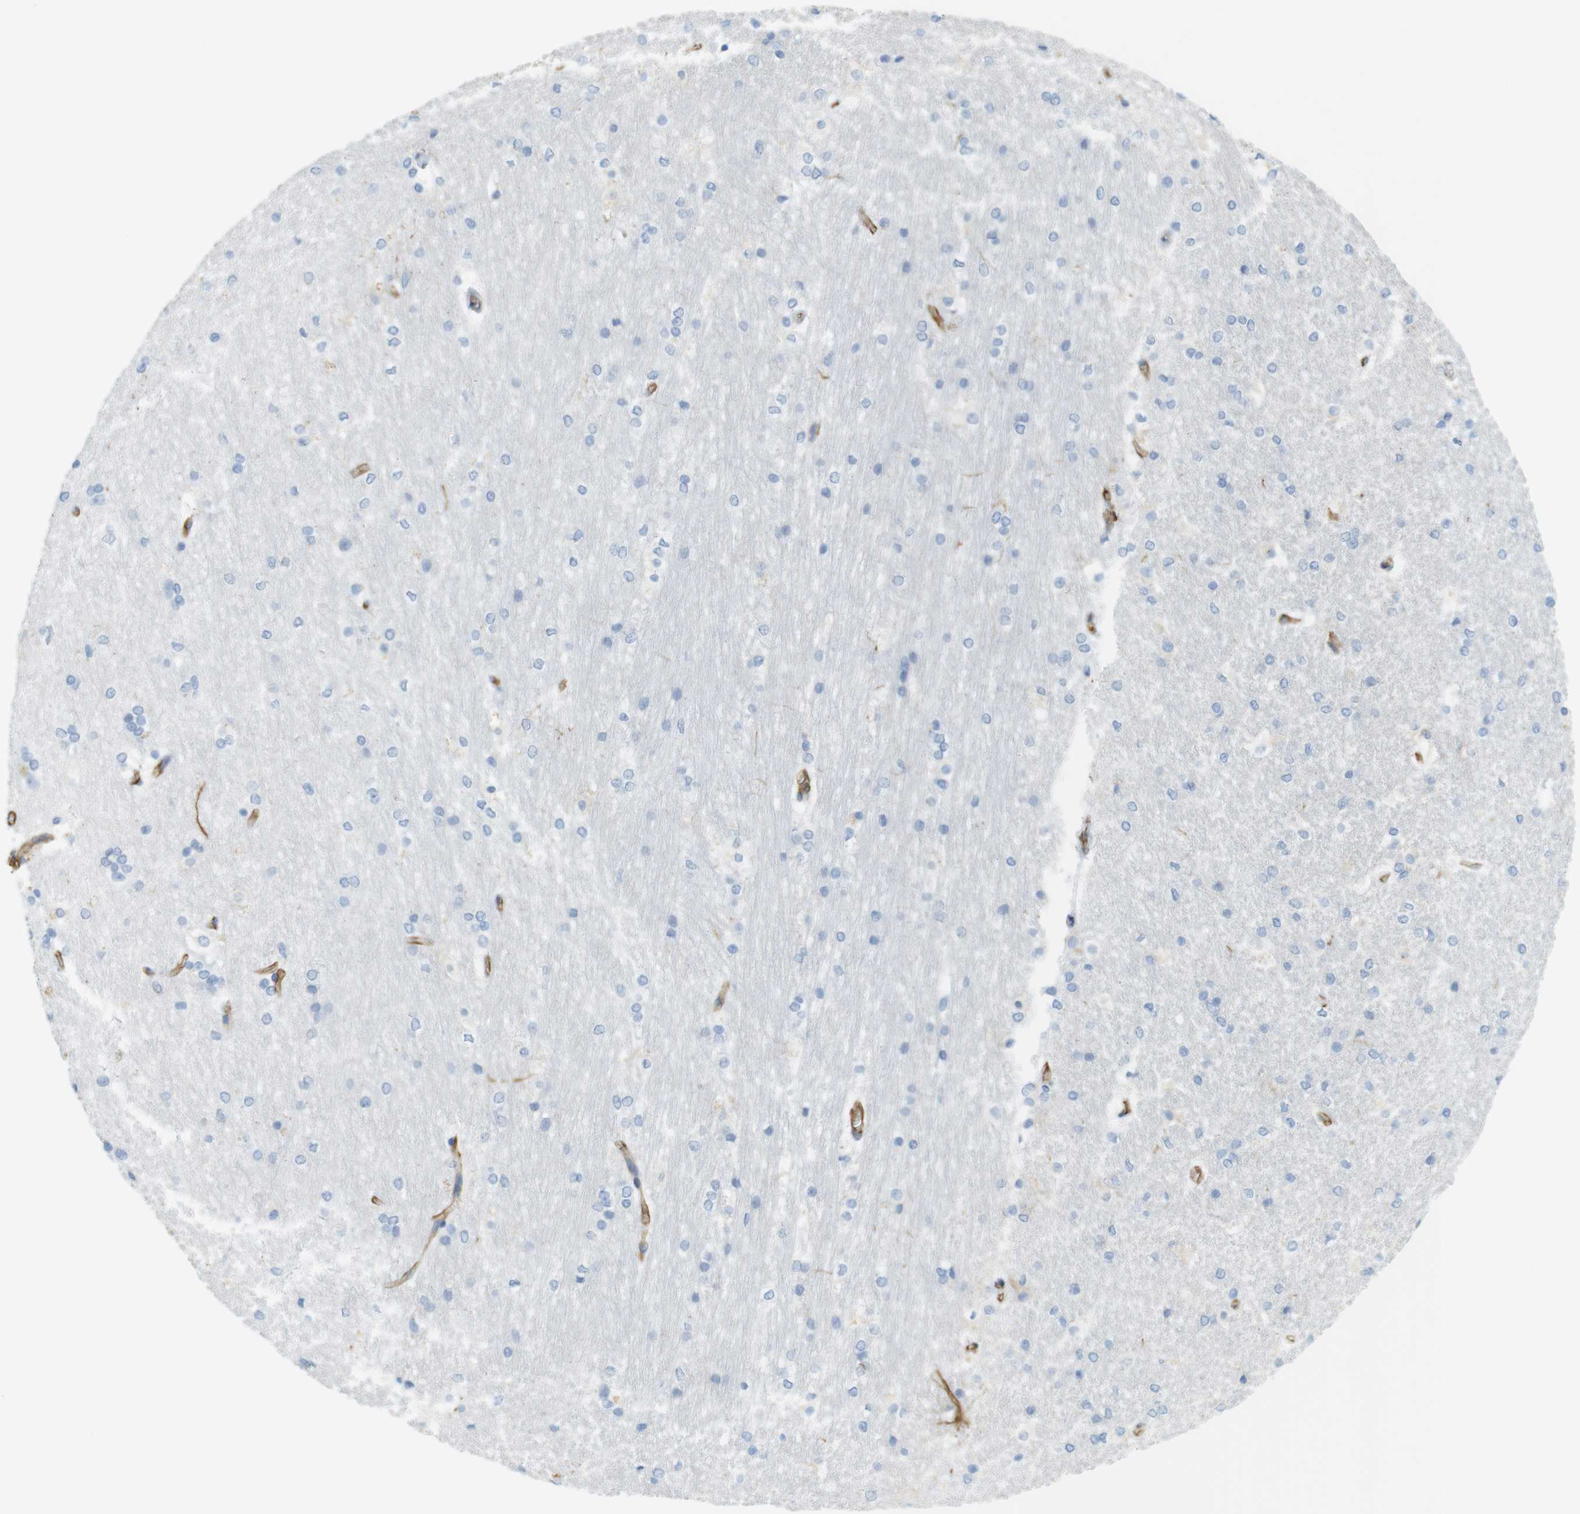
{"staining": {"intensity": "negative", "quantity": "none", "location": "none"}, "tissue": "hippocampus", "cell_type": "Glial cells", "image_type": "normal", "snomed": [{"axis": "morphology", "description": "Normal tissue, NOS"}, {"axis": "topography", "description": "Hippocampus"}], "caption": "DAB (3,3'-diaminobenzidine) immunohistochemical staining of normal hippocampus displays no significant positivity in glial cells.", "gene": "MS4A10", "patient": {"sex": "female", "age": 19}}